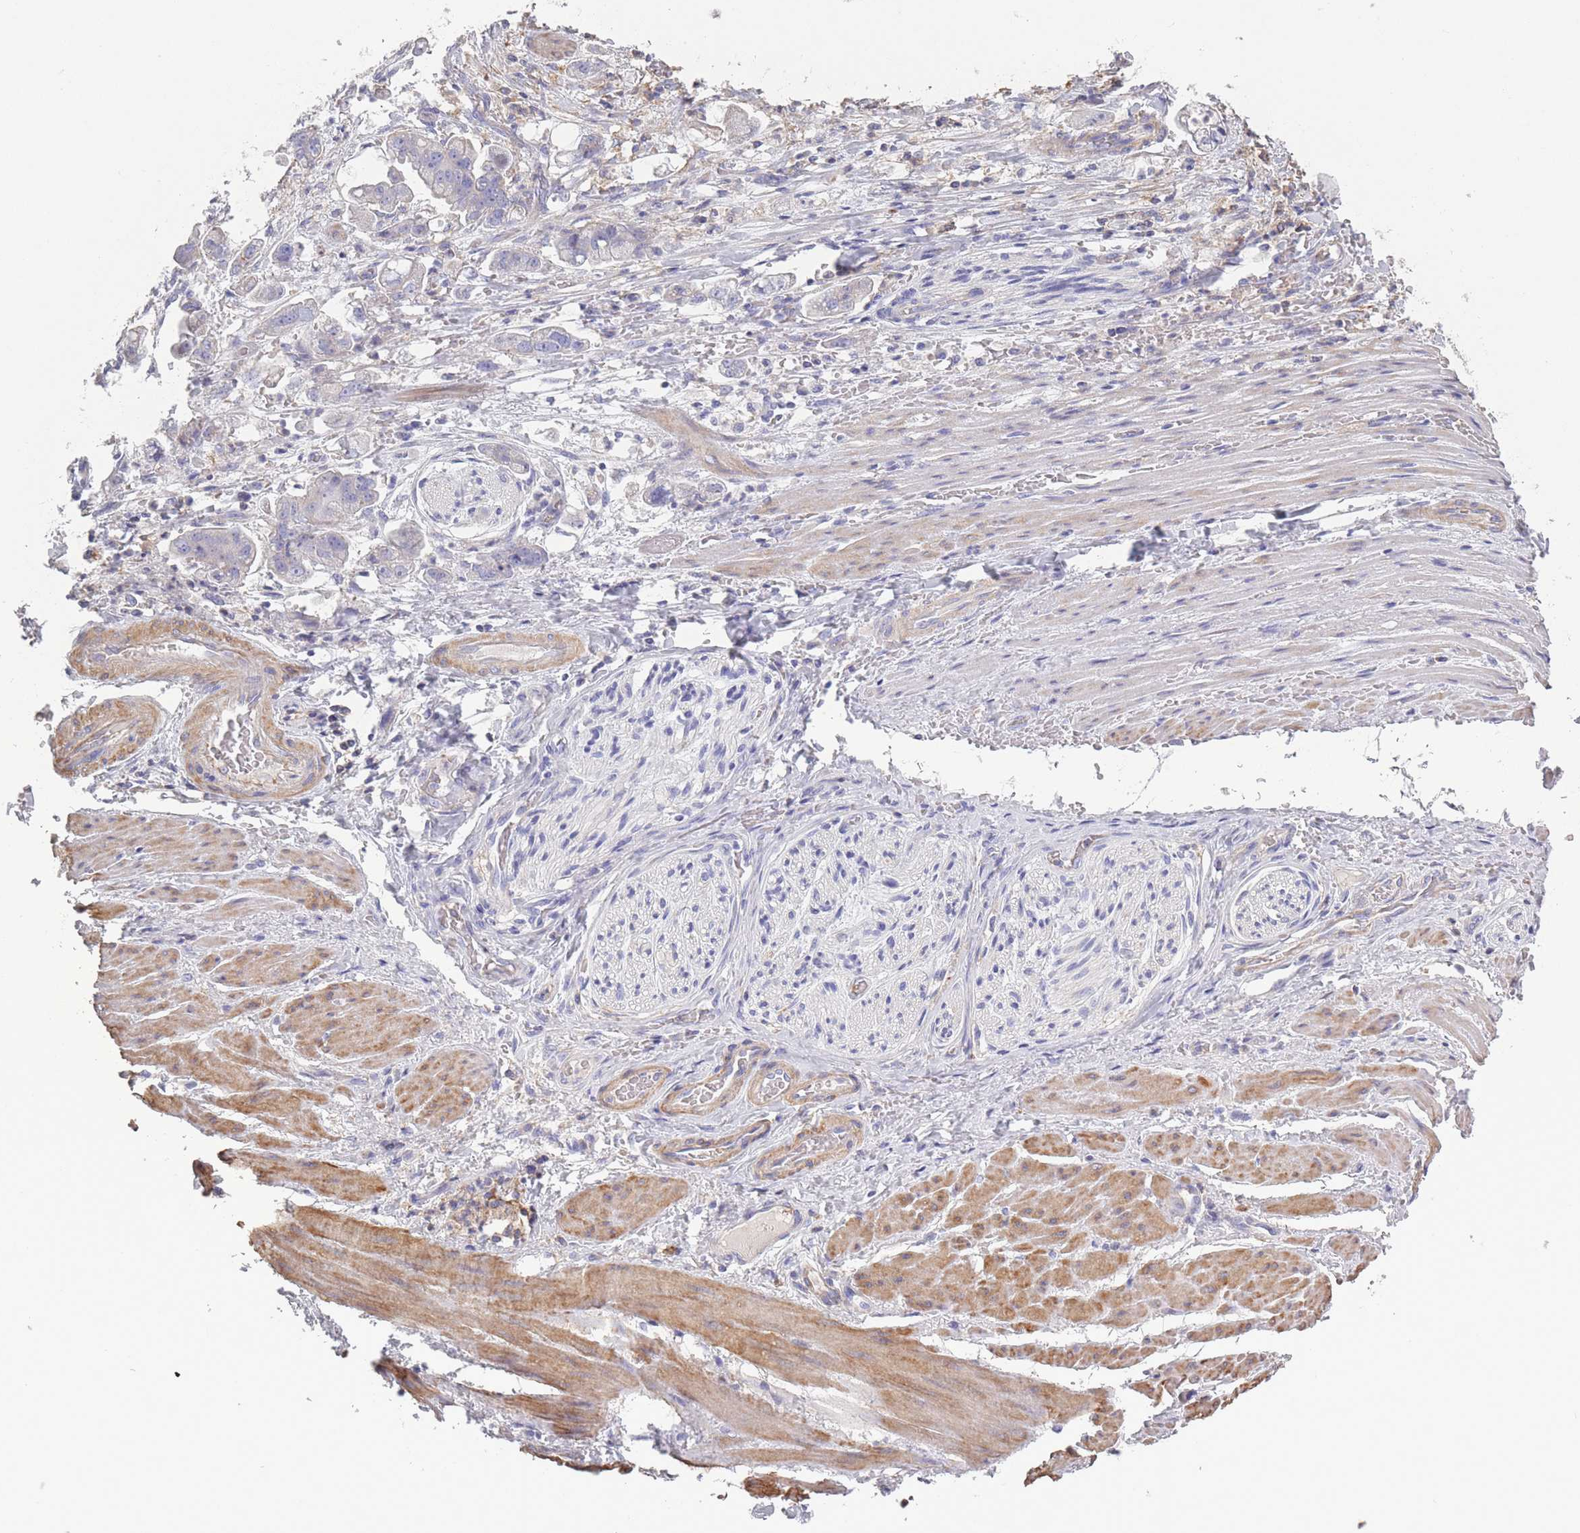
{"staining": {"intensity": "negative", "quantity": "none", "location": "none"}, "tissue": "stomach cancer", "cell_type": "Tumor cells", "image_type": "cancer", "snomed": [{"axis": "morphology", "description": "Adenocarcinoma, NOS"}, {"axis": "topography", "description": "Stomach"}], "caption": "Immunohistochemistry (IHC) photomicrograph of stomach adenocarcinoma stained for a protein (brown), which shows no positivity in tumor cells.", "gene": "SCCPDH", "patient": {"sex": "male", "age": 62}}